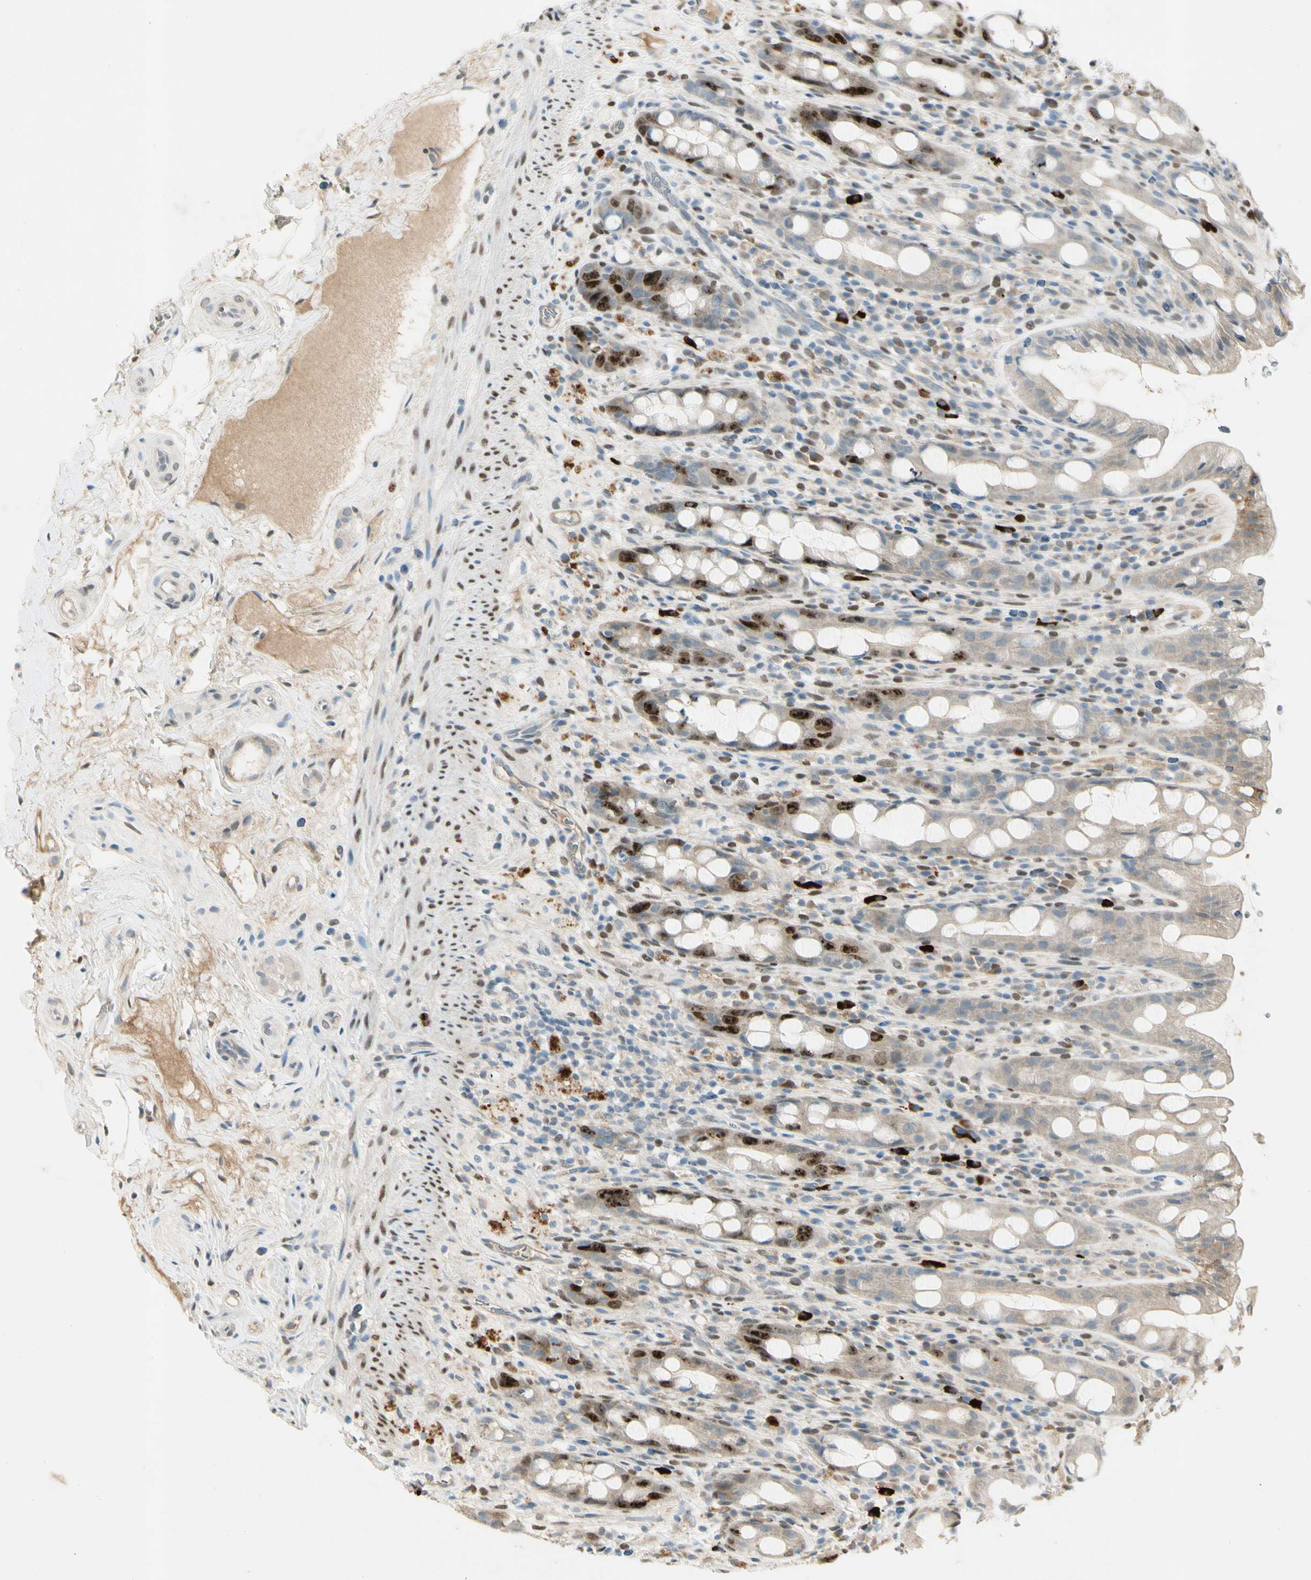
{"staining": {"intensity": "strong", "quantity": "<25%", "location": "nuclear"}, "tissue": "rectum", "cell_type": "Glandular cells", "image_type": "normal", "snomed": [{"axis": "morphology", "description": "Normal tissue, NOS"}, {"axis": "topography", "description": "Rectum"}], "caption": "Approximately <25% of glandular cells in unremarkable rectum show strong nuclear protein positivity as visualized by brown immunohistochemical staining.", "gene": "PITX1", "patient": {"sex": "male", "age": 44}}